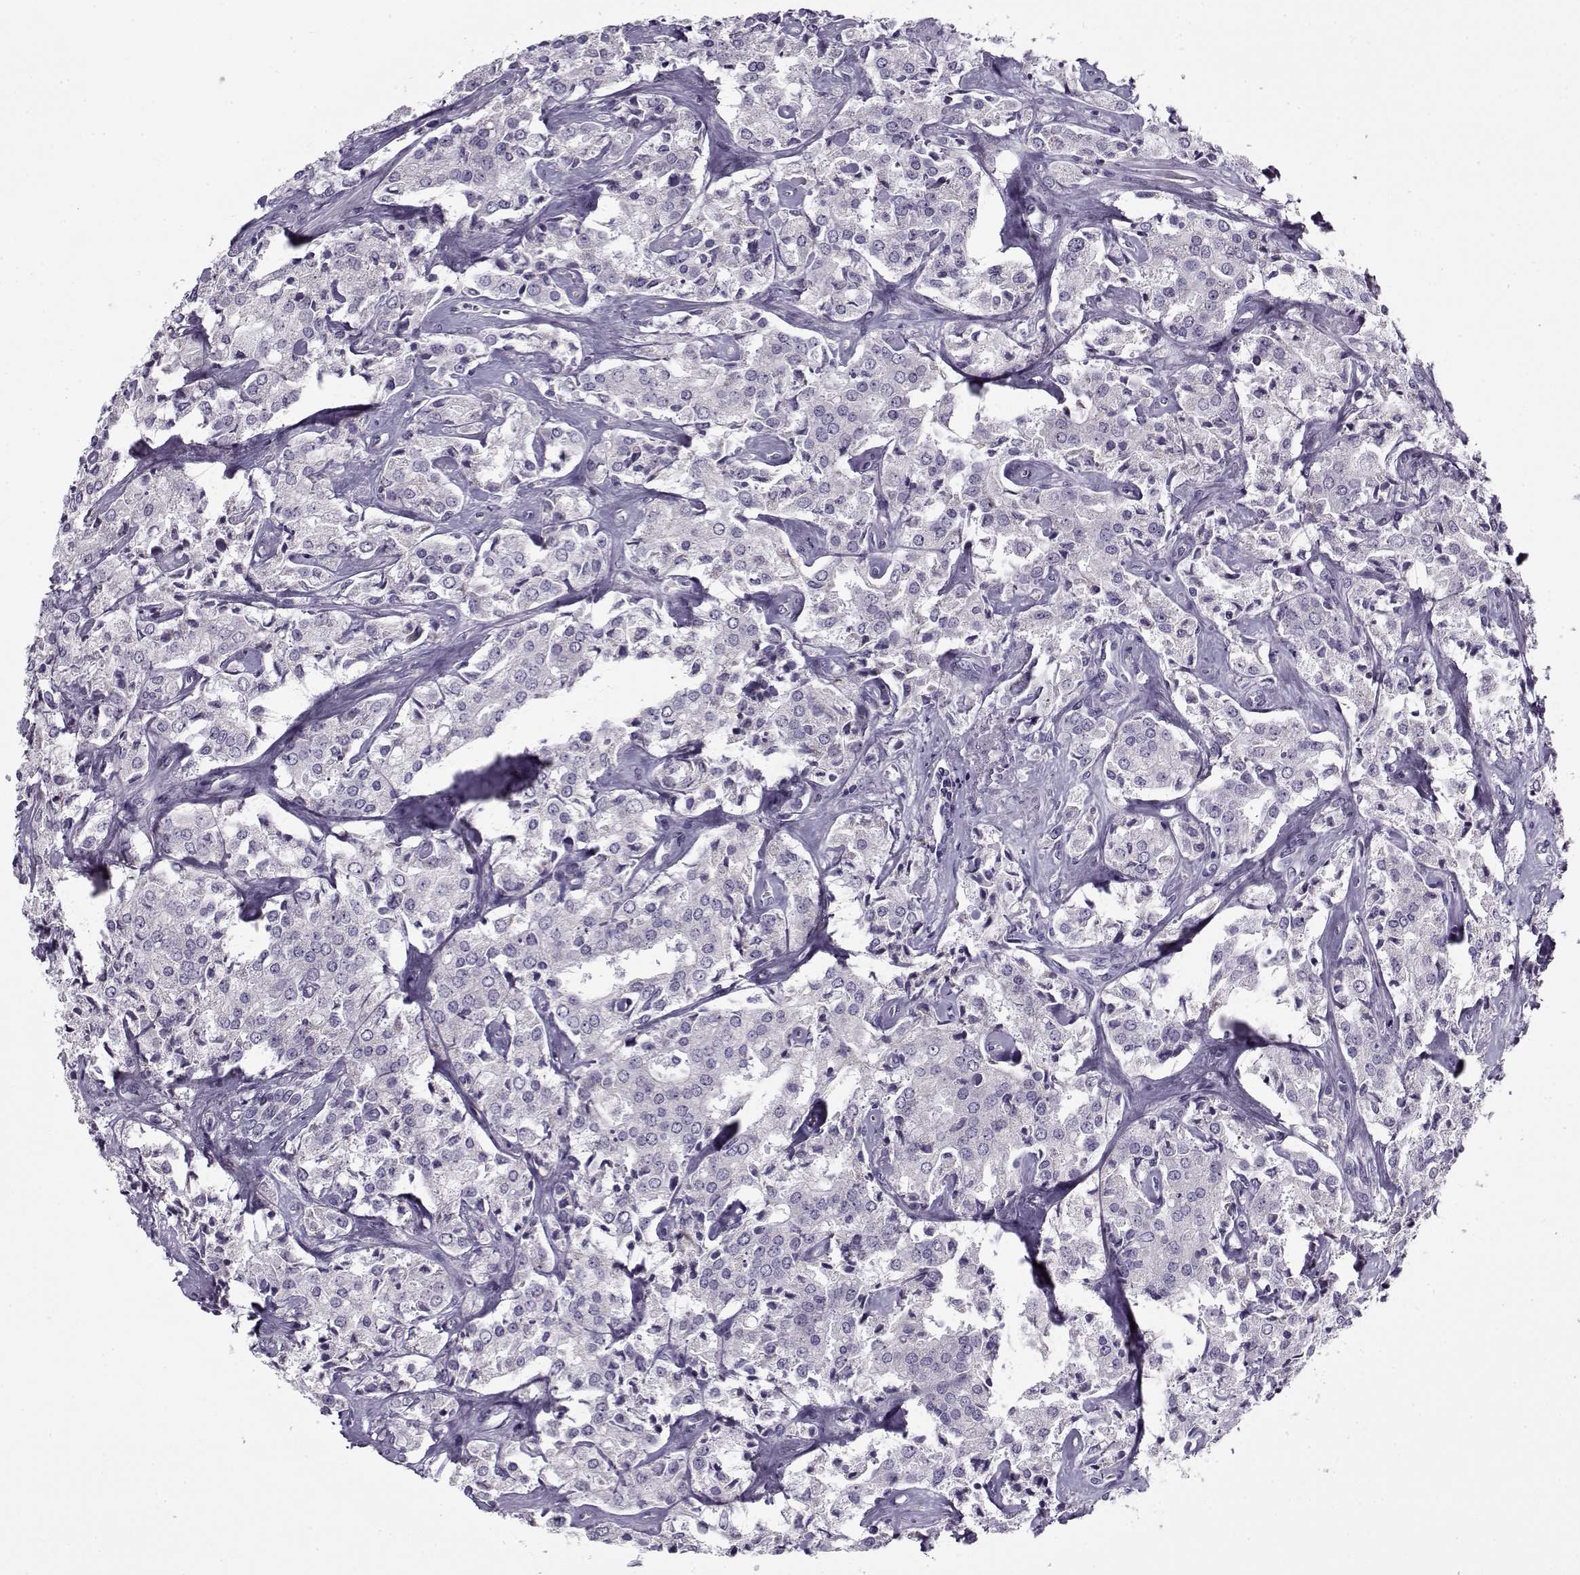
{"staining": {"intensity": "negative", "quantity": "none", "location": "none"}, "tissue": "prostate cancer", "cell_type": "Tumor cells", "image_type": "cancer", "snomed": [{"axis": "morphology", "description": "Adenocarcinoma, NOS"}, {"axis": "topography", "description": "Prostate"}], "caption": "Image shows no protein expression in tumor cells of prostate cancer (adenocarcinoma) tissue.", "gene": "PP2D1", "patient": {"sex": "male", "age": 66}}